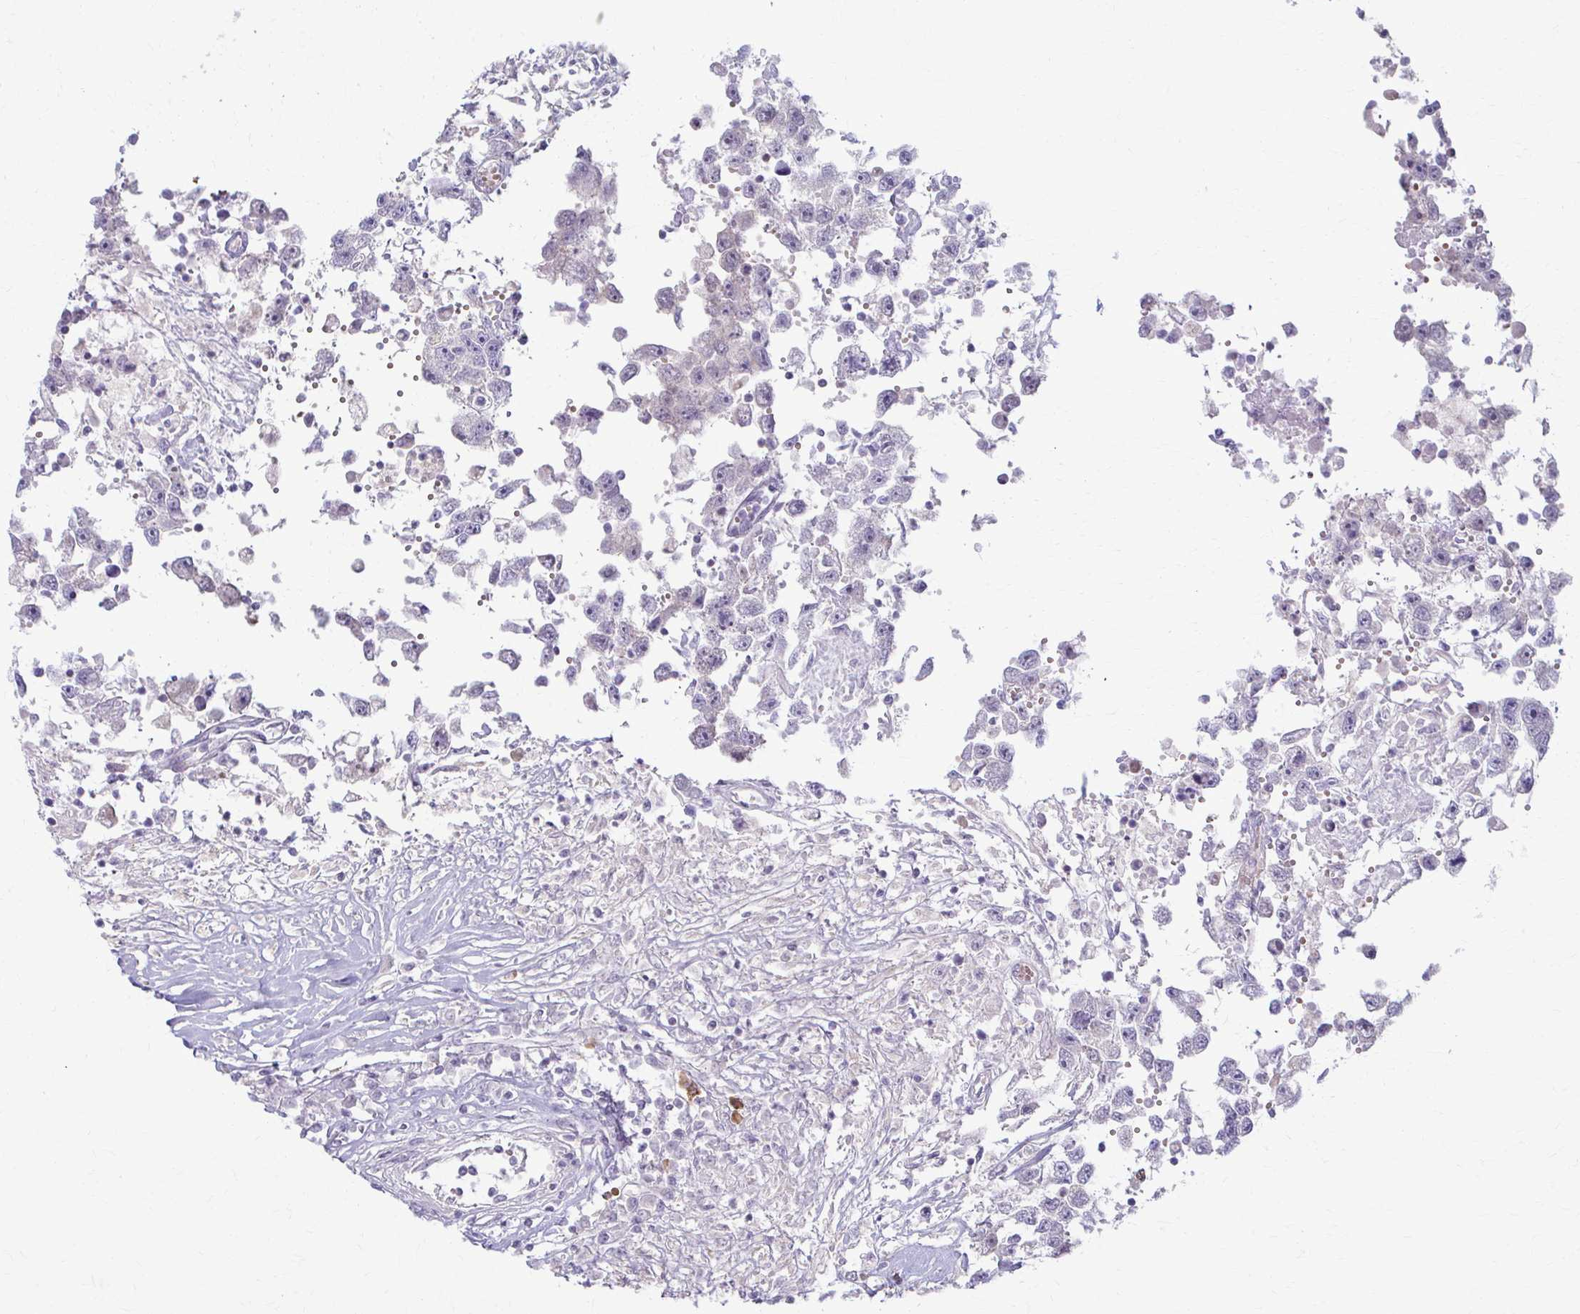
{"staining": {"intensity": "negative", "quantity": "none", "location": "none"}, "tissue": "testis cancer", "cell_type": "Tumor cells", "image_type": "cancer", "snomed": [{"axis": "morphology", "description": "Carcinoma, Embryonal, NOS"}, {"axis": "topography", "description": "Testis"}], "caption": "Immunohistochemistry image of neoplastic tissue: testis cancer (embryonal carcinoma) stained with DAB (3,3'-diaminobenzidine) shows no significant protein staining in tumor cells. (DAB (3,3'-diaminobenzidine) immunohistochemistry (IHC), high magnification).", "gene": "LDLRAP1", "patient": {"sex": "male", "age": 83}}